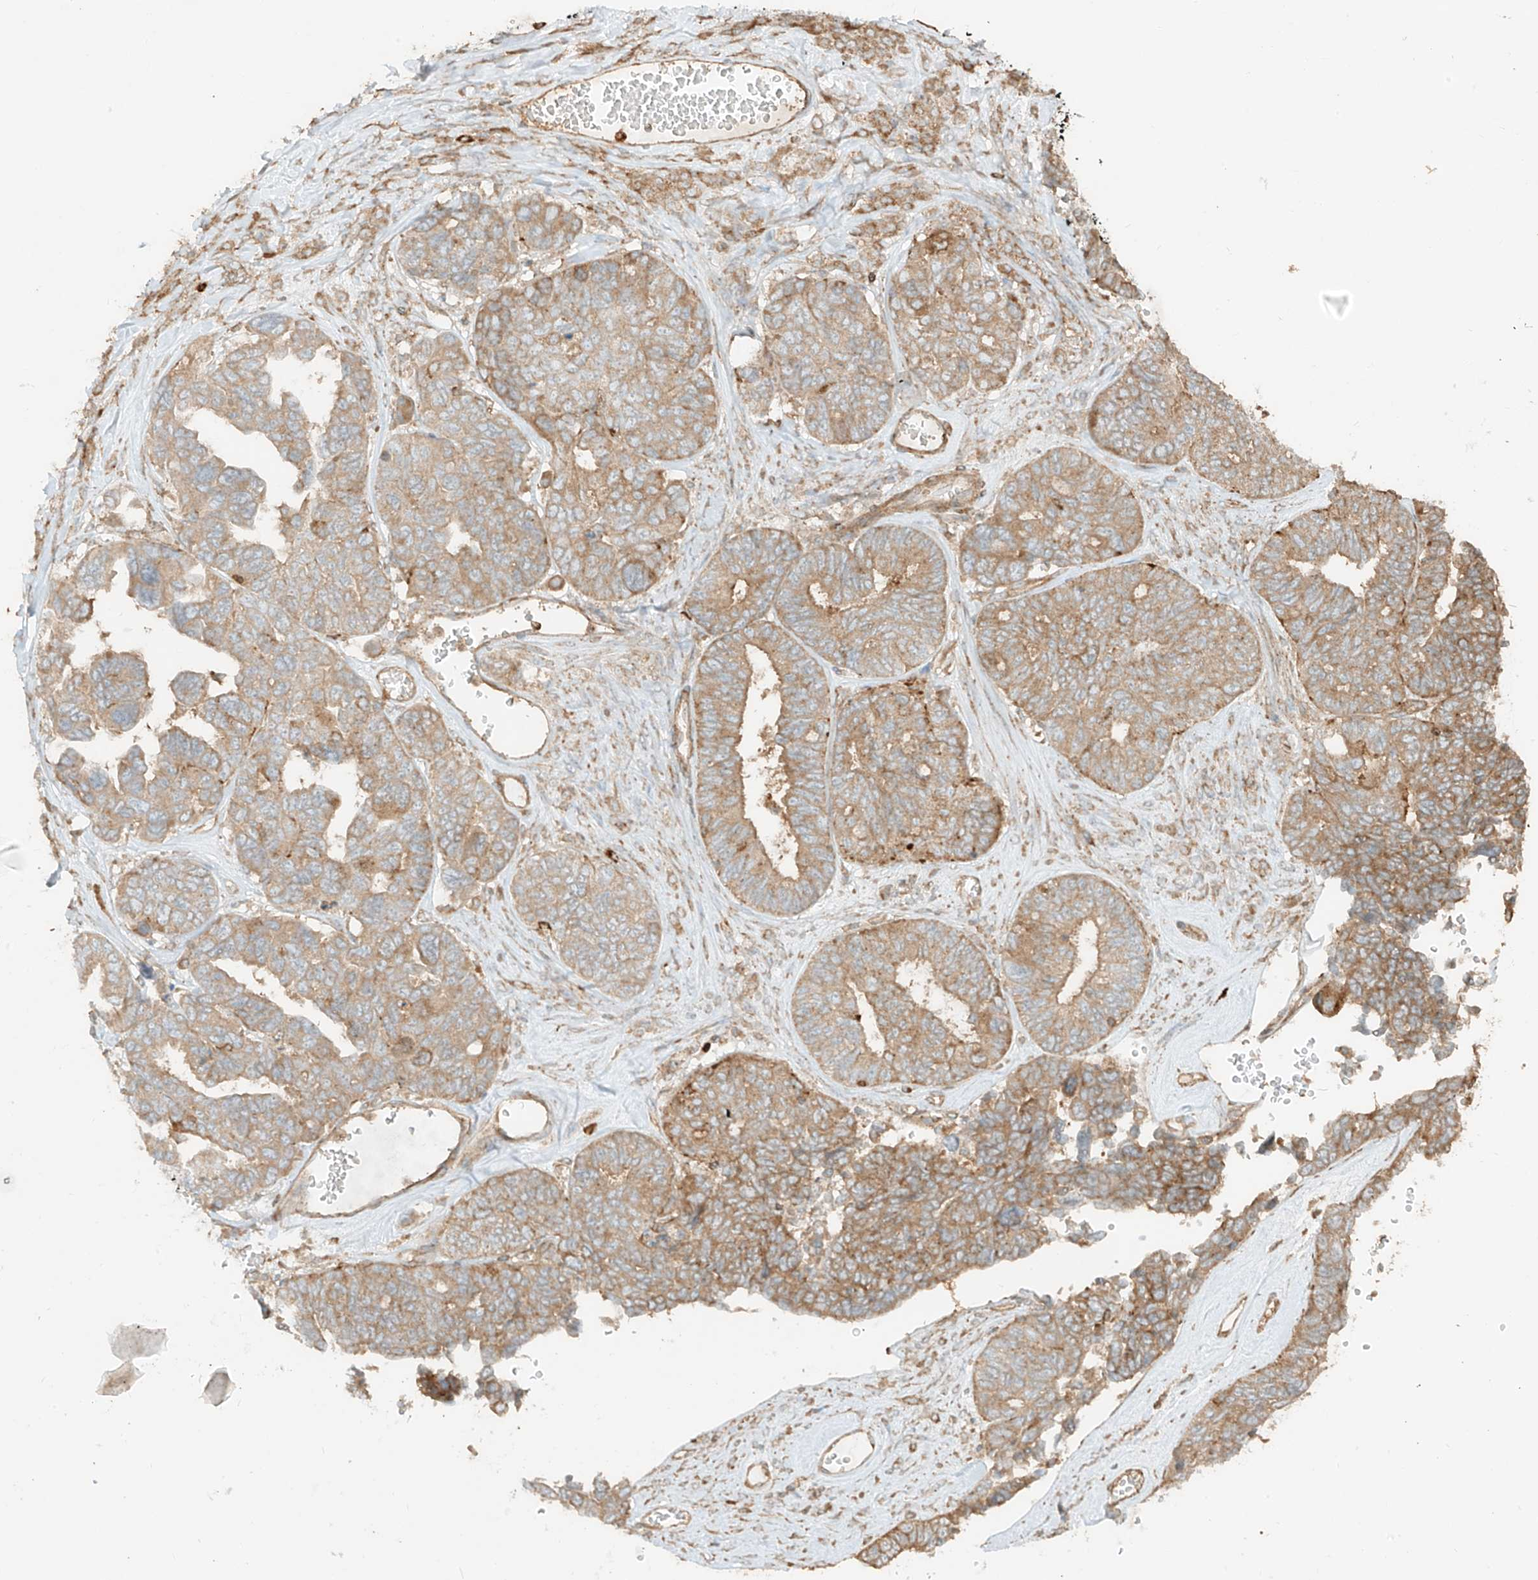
{"staining": {"intensity": "moderate", "quantity": ">75%", "location": "cytoplasmic/membranous"}, "tissue": "ovarian cancer", "cell_type": "Tumor cells", "image_type": "cancer", "snomed": [{"axis": "morphology", "description": "Cystadenocarcinoma, serous, NOS"}, {"axis": "topography", "description": "Ovary"}], "caption": "Ovarian cancer stained for a protein demonstrates moderate cytoplasmic/membranous positivity in tumor cells.", "gene": "CCDC115", "patient": {"sex": "female", "age": 79}}